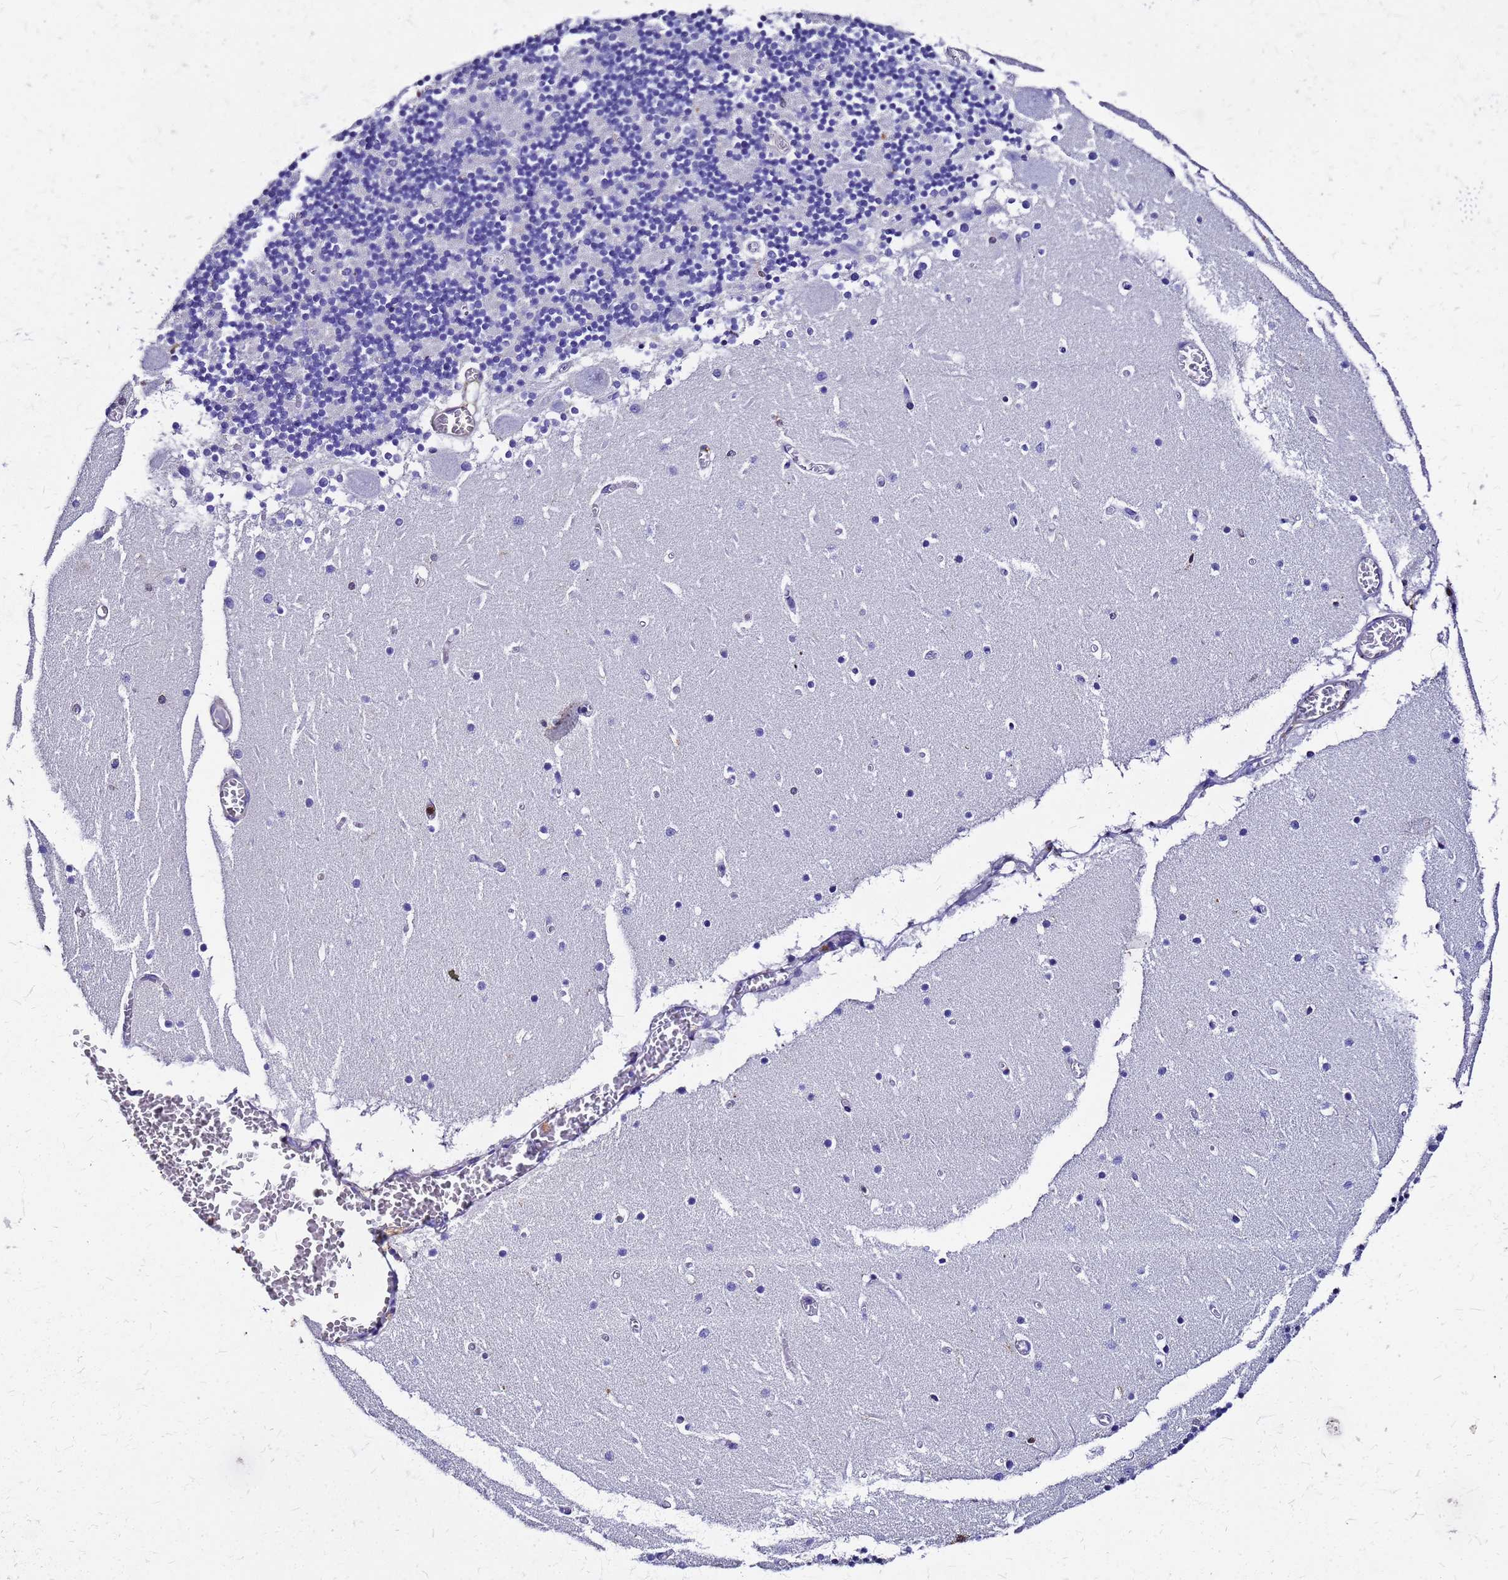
{"staining": {"intensity": "negative", "quantity": "none", "location": "none"}, "tissue": "cerebellum", "cell_type": "Cells in granular layer", "image_type": "normal", "snomed": [{"axis": "morphology", "description": "Normal tissue, NOS"}, {"axis": "topography", "description": "Cerebellum"}], "caption": "Histopathology image shows no protein positivity in cells in granular layer of benign cerebellum.", "gene": "S100A11", "patient": {"sex": "female", "age": 28}}